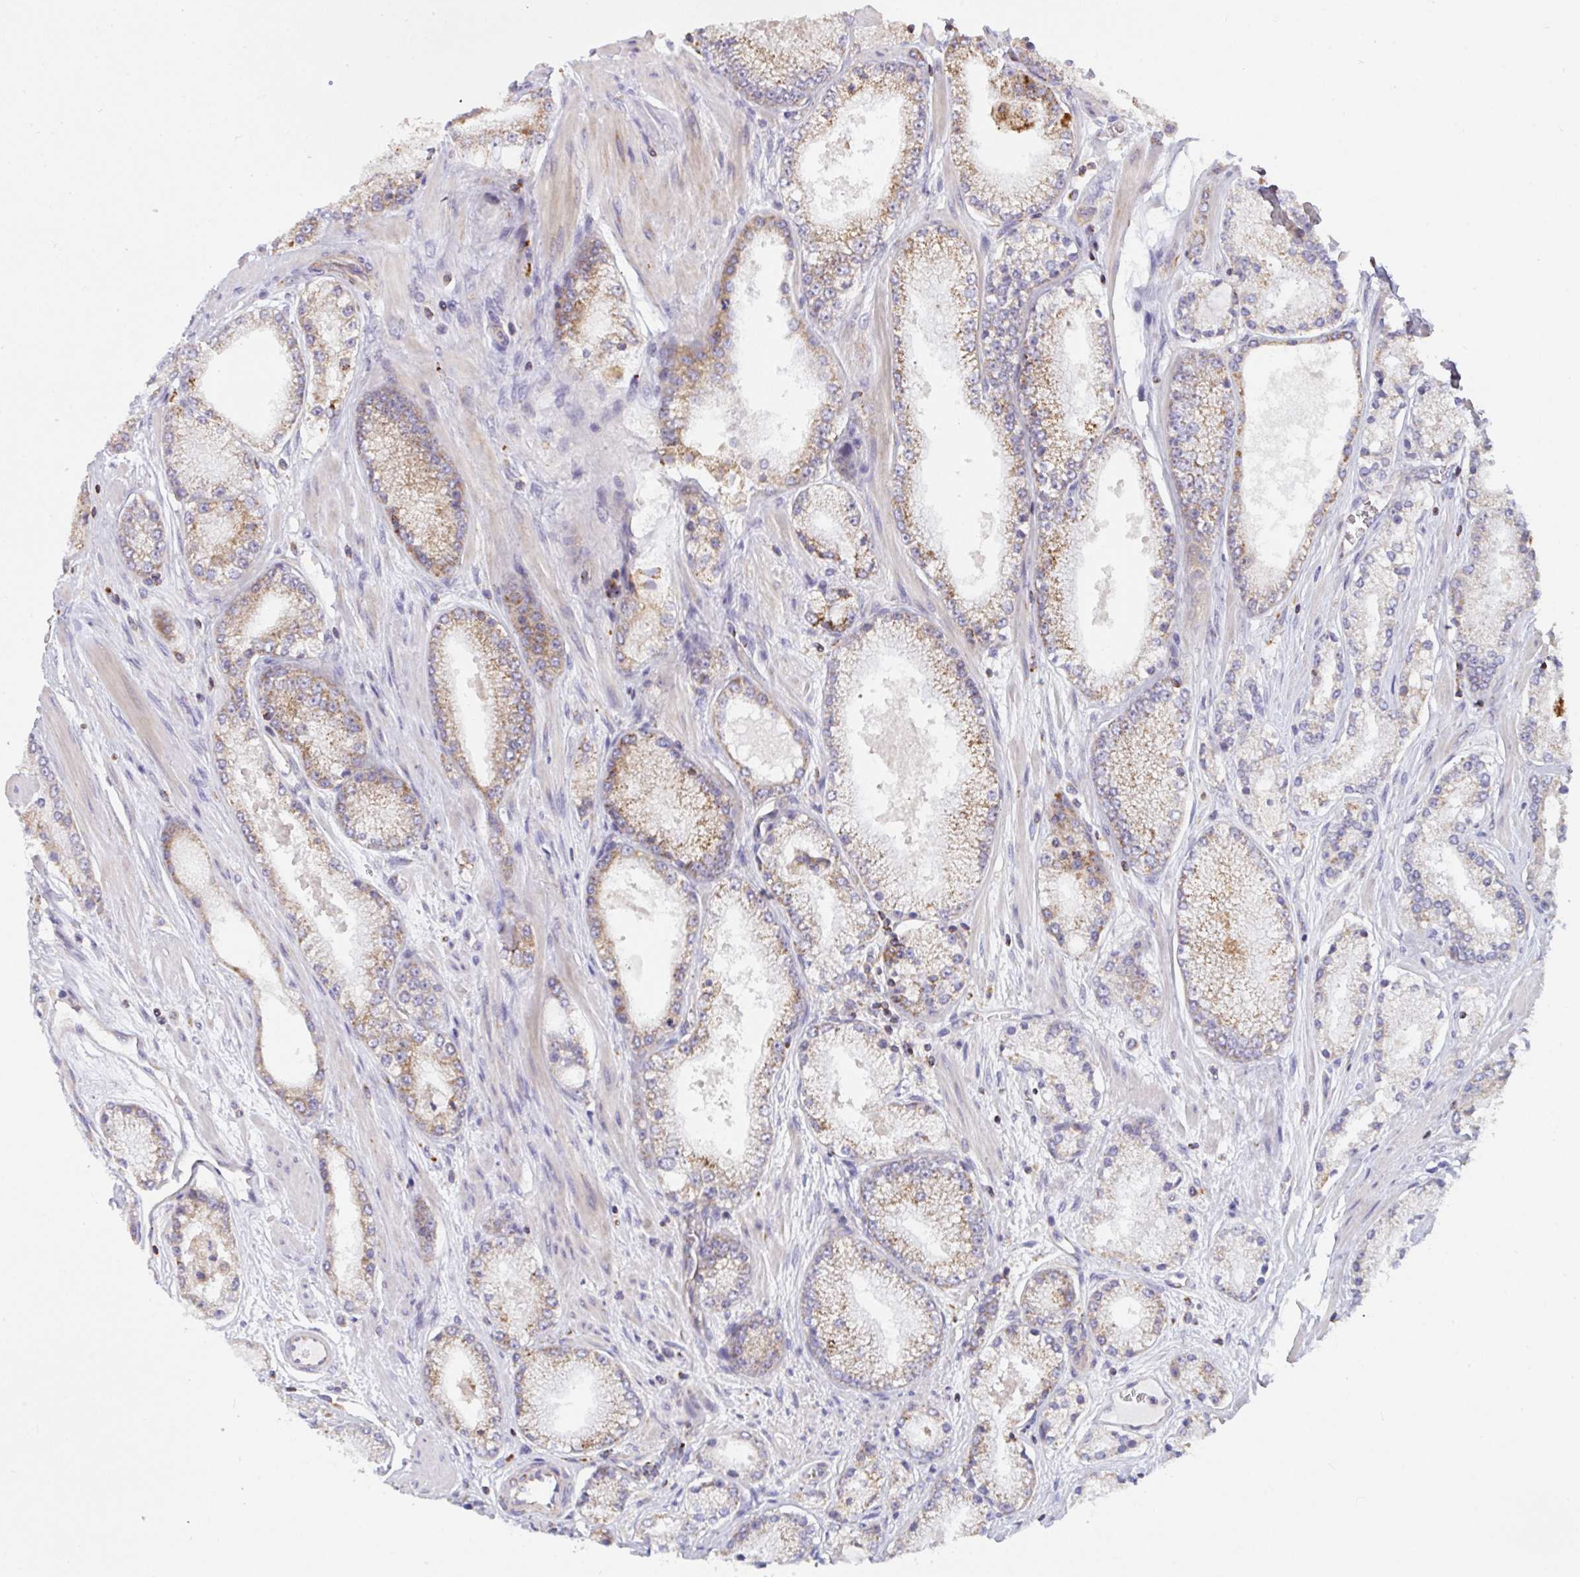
{"staining": {"intensity": "moderate", "quantity": "25%-75%", "location": "cytoplasmic/membranous"}, "tissue": "prostate cancer", "cell_type": "Tumor cells", "image_type": "cancer", "snomed": [{"axis": "morphology", "description": "Adenocarcinoma, High grade"}, {"axis": "topography", "description": "Prostate"}], "caption": "Prostate cancer stained with a brown dye exhibits moderate cytoplasmic/membranous positive staining in about 25%-75% of tumor cells.", "gene": "MICOS10", "patient": {"sex": "male", "age": 63}}